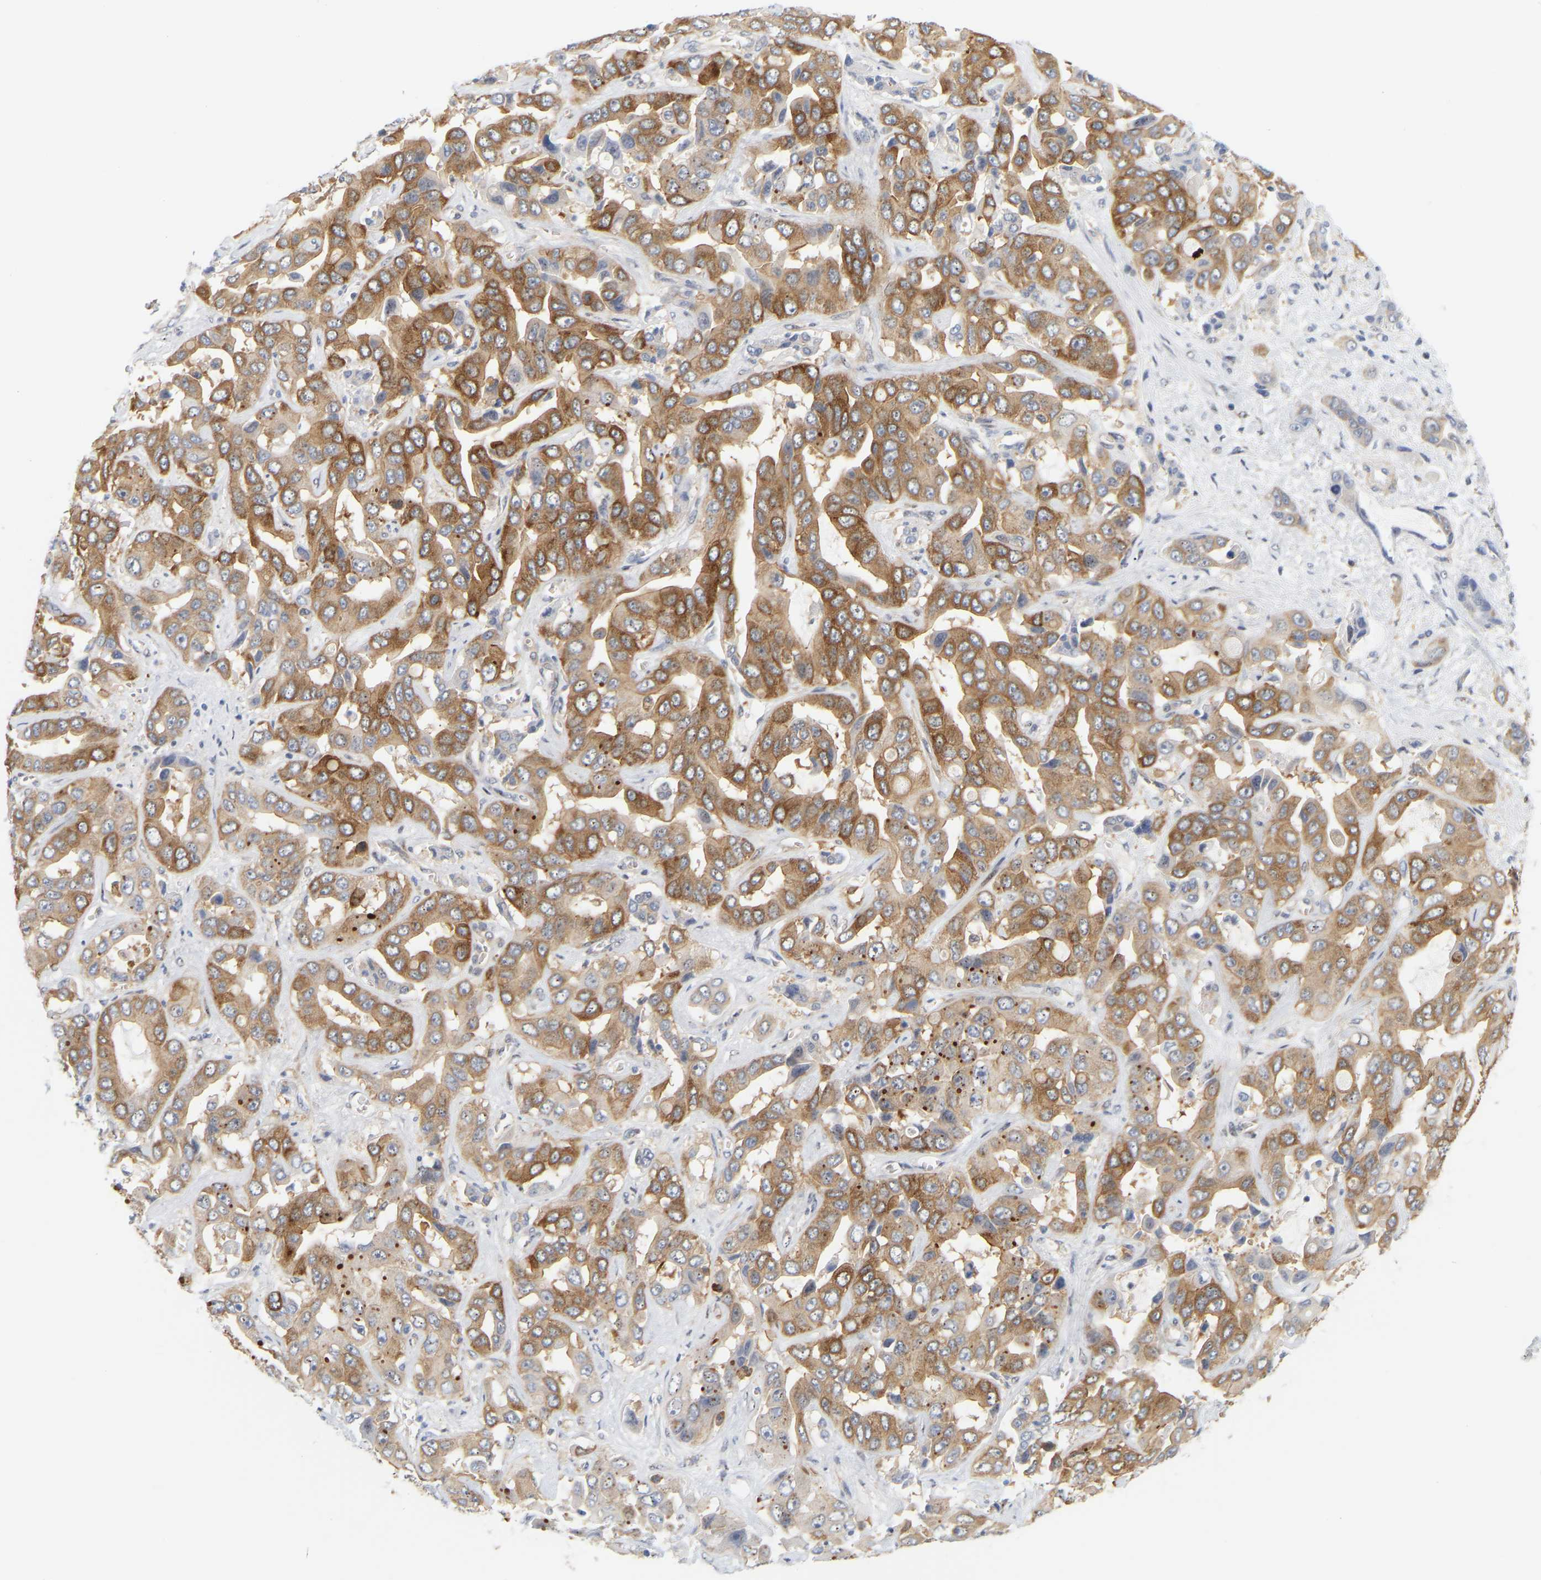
{"staining": {"intensity": "moderate", "quantity": ">75%", "location": "cytoplasmic/membranous"}, "tissue": "liver cancer", "cell_type": "Tumor cells", "image_type": "cancer", "snomed": [{"axis": "morphology", "description": "Cholangiocarcinoma"}, {"axis": "topography", "description": "Liver"}], "caption": "Liver cancer was stained to show a protein in brown. There is medium levels of moderate cytoplasmic/membranous expression in about >75% of tumor cells. The protein of interest is stained brown, and the nuclei are stained in blue (DAB (3,3'-diaminobenzidine) IHC with brightfield microscopy, high magnification).", "gene": "RAPH1", "patient": {"sex": "female", "age": 52}}